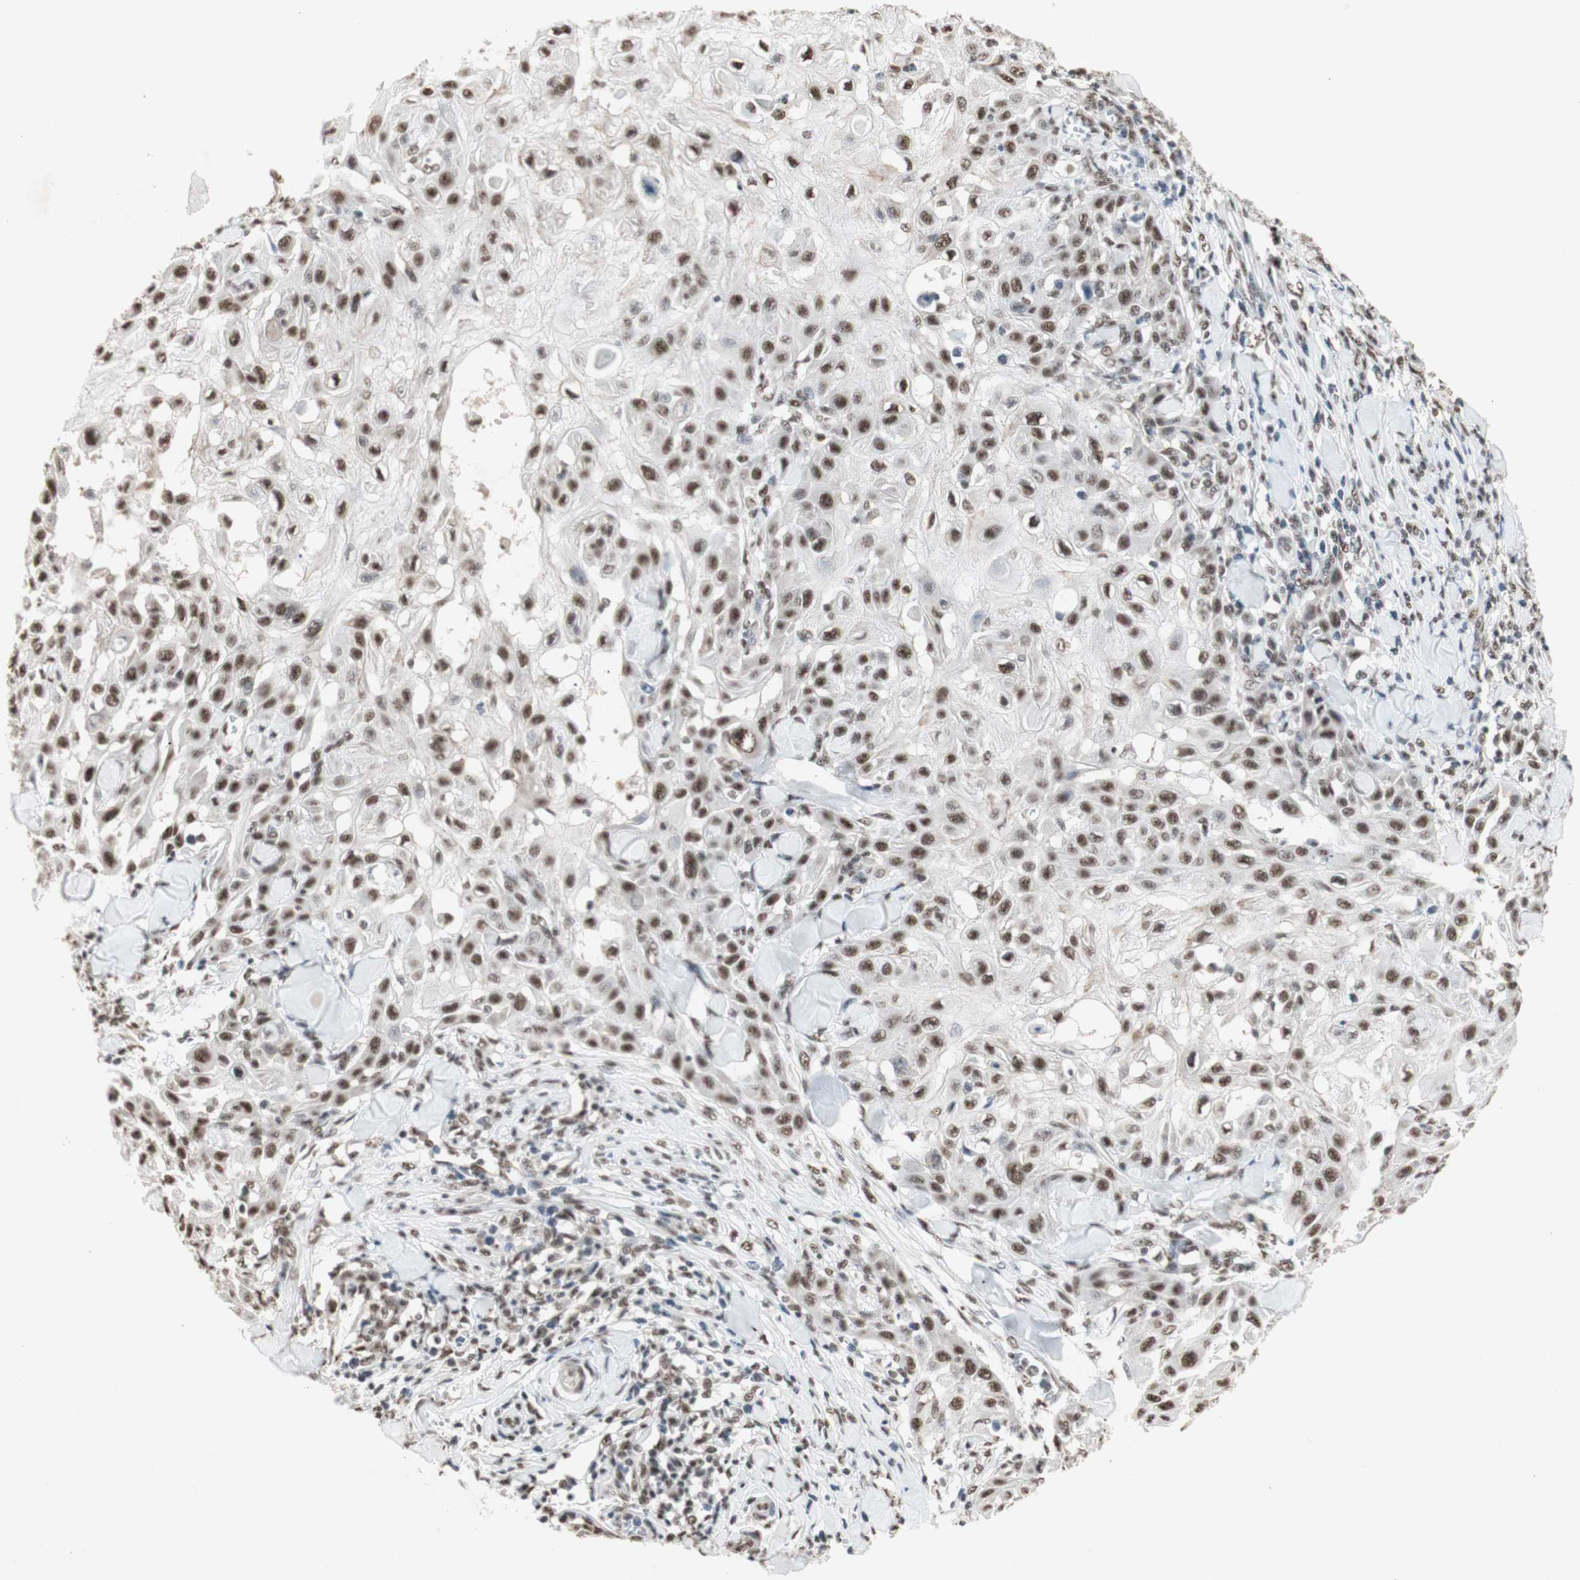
{"staining": {"intensity": "moderate", "quantity": ">75%", "location": "nuclear"}, "tissue": "skin cancer", "cell_type": "Tumor cells", "image_type": "cancer", "snomed": [{"axis": "morphology", "description": "Squamous cell carcinoma, NOS"}, {"axis": "topography", "description": "Skin"}], "caption": "Immunohistochemistry histopathology image of skin squamous cell carcinoma stained for a protein (brown), which reveals medium levels of moderate nuclear positivity in approximately >75% of tumor cells.", "gene": "SNRPB", "patient": {"sex": "male", "age": 24}}